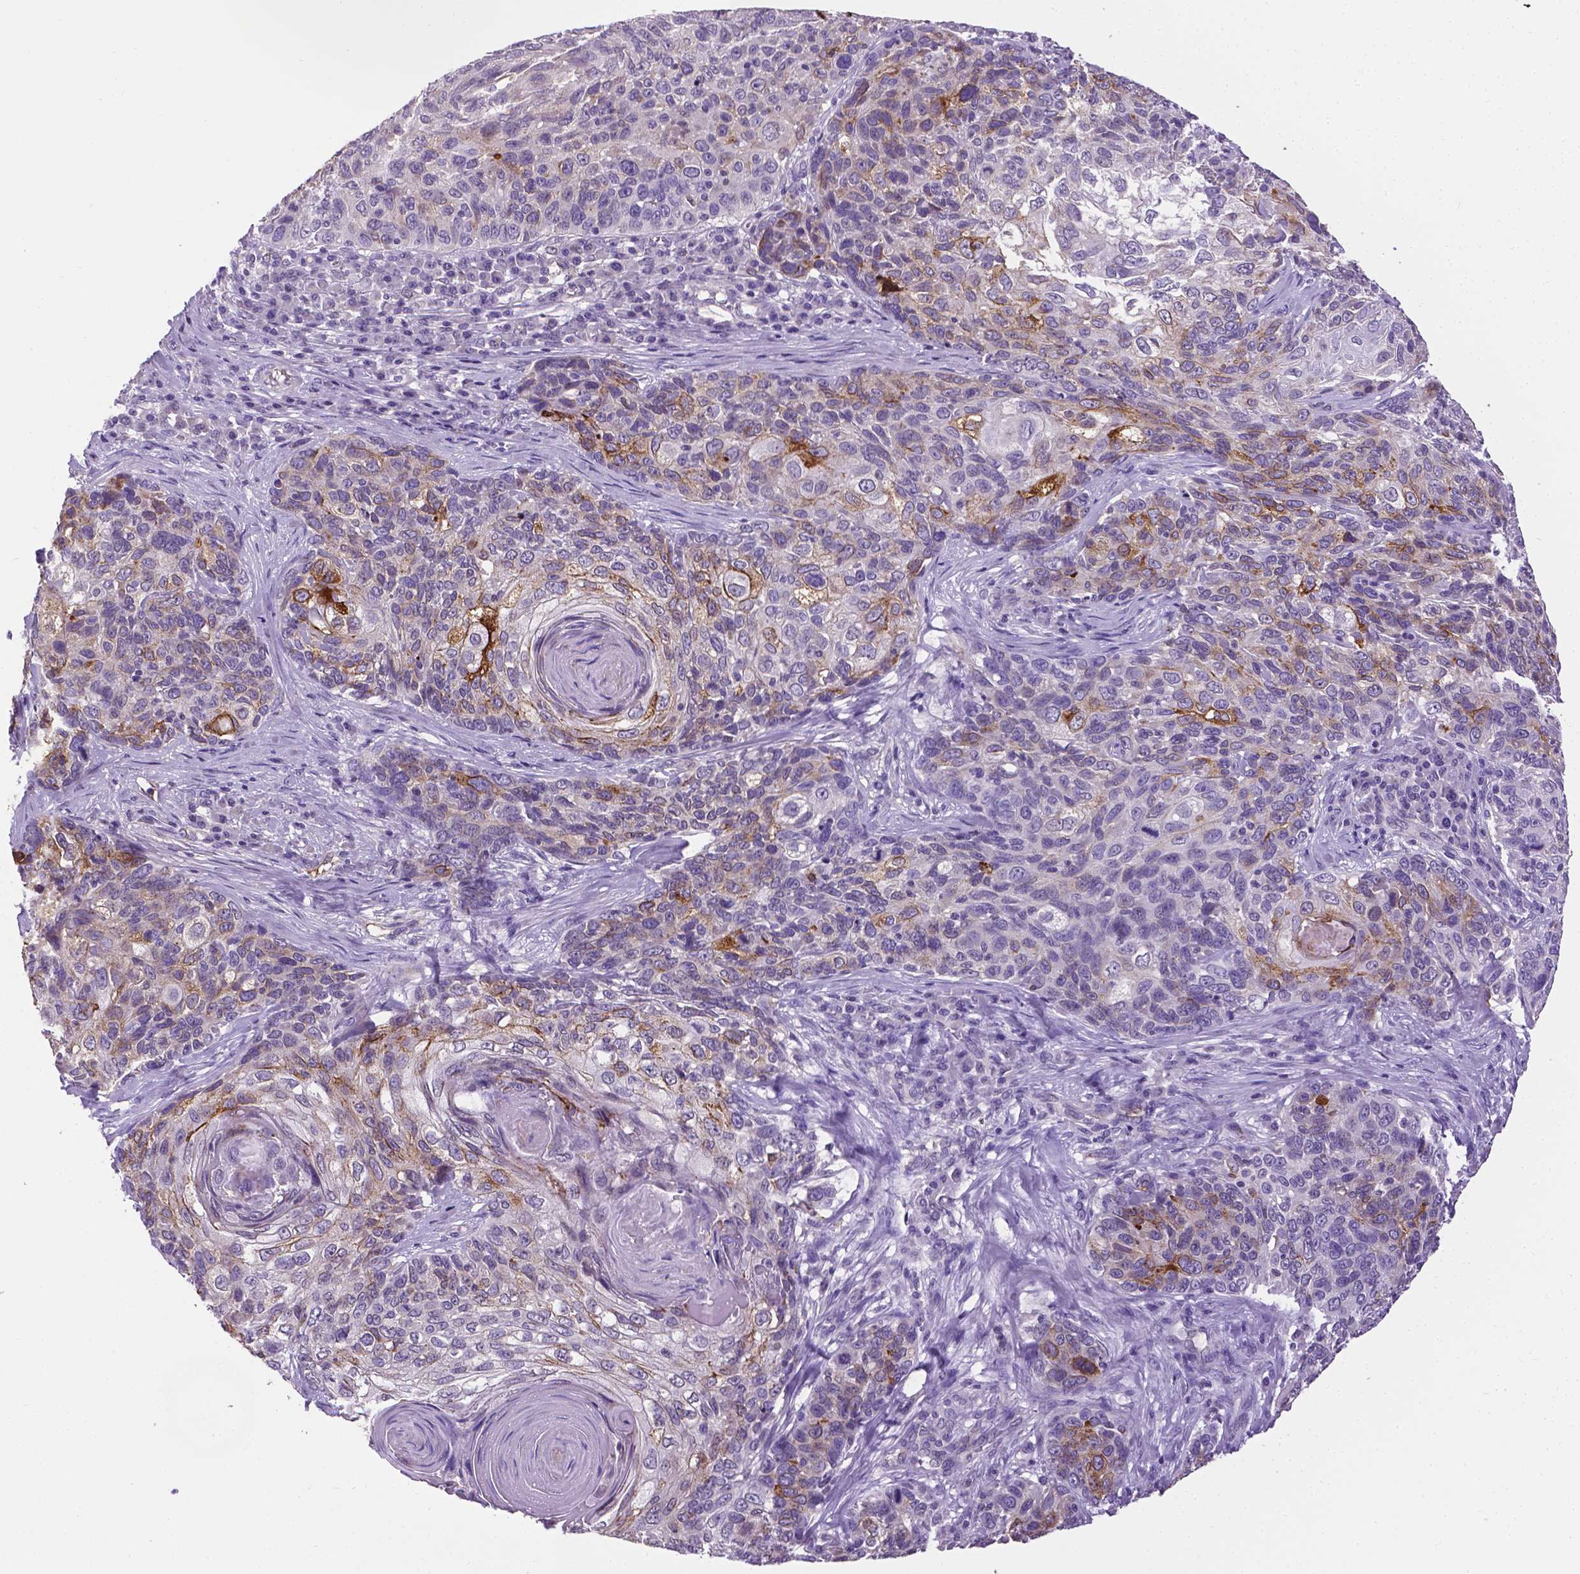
{"staining": {"intensity": "negative", "quantity": "none", "location": "none"}, "tissue": "skin cancer", "cell_type": "Tumor cells", "image_type": "cancer", "snomed": [{"axis": "morphology", "description": "Squamous cell carcinoma, NOS"}, {"axis": "topography", "description": "Skin"}], "caption": "Tumor cells show no significant protein positivity in skin cancer (squamous cell carcinoma).", "gene": "APOE", "patient": {"sex": "male", "age": 92}}